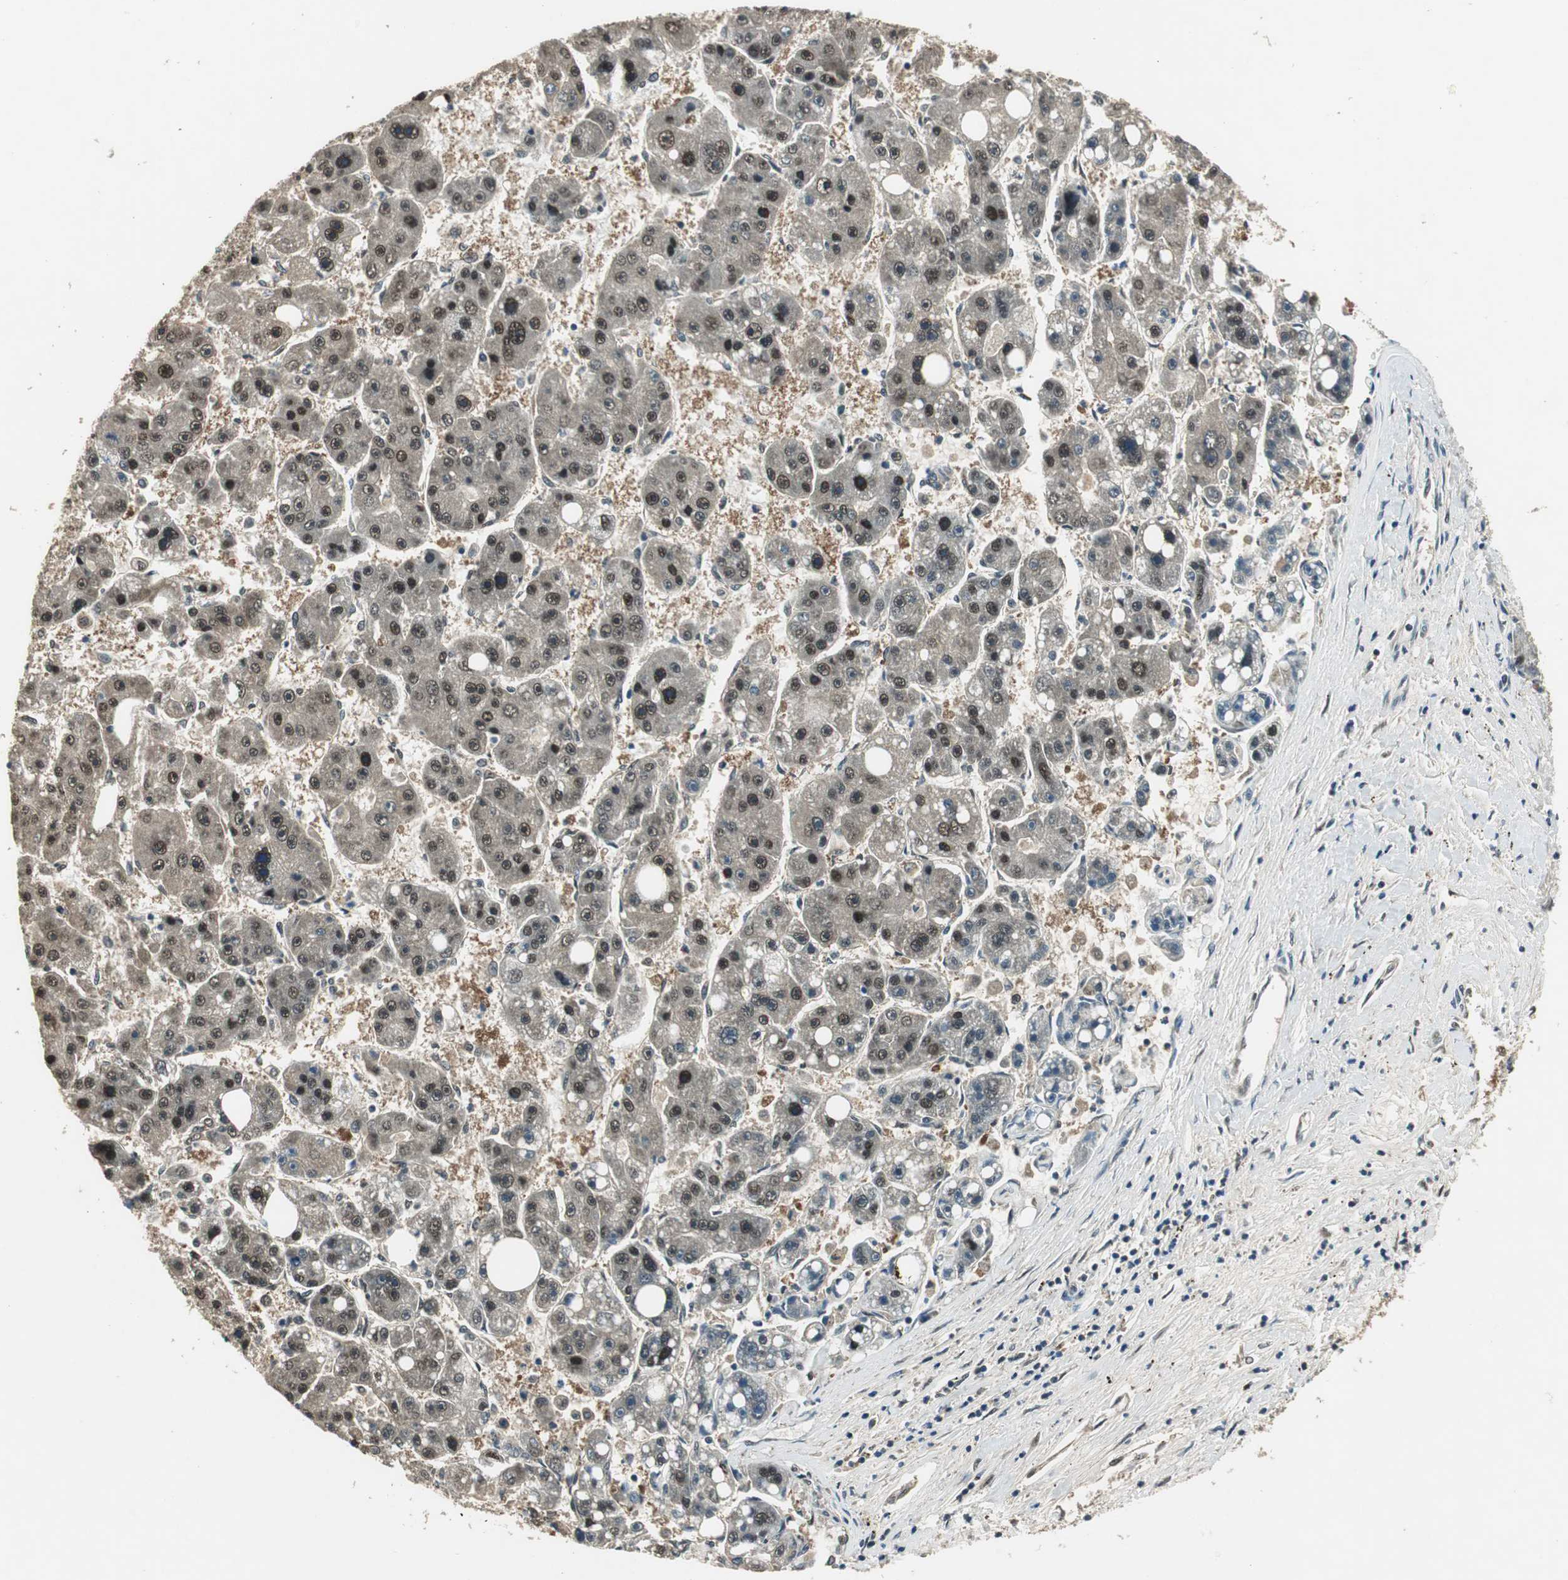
{"staining": {"intensity": "weak", "quantity": "25%-75%", "location": "nuclear"}, "tissue": "liver cancer", "cell_type": "Tumor cells", "image_type": "cancer", "snomed": [{"axis": "morphology", "description": "Carcinoma, Hepatocellular, NOS"}, {"axis": "topography", "description": "Liver"}], "caption": "Liver hepatocellular carcinoma stained for a protein reveals weak nuclear positivity in tumor cells. (Stains: DAB in brown, nuclei in blue, Microscopy: brightfield microscopy at high magnification).", "gene": "PSMB4", "patient": {"sex": "female", "age": 61}}